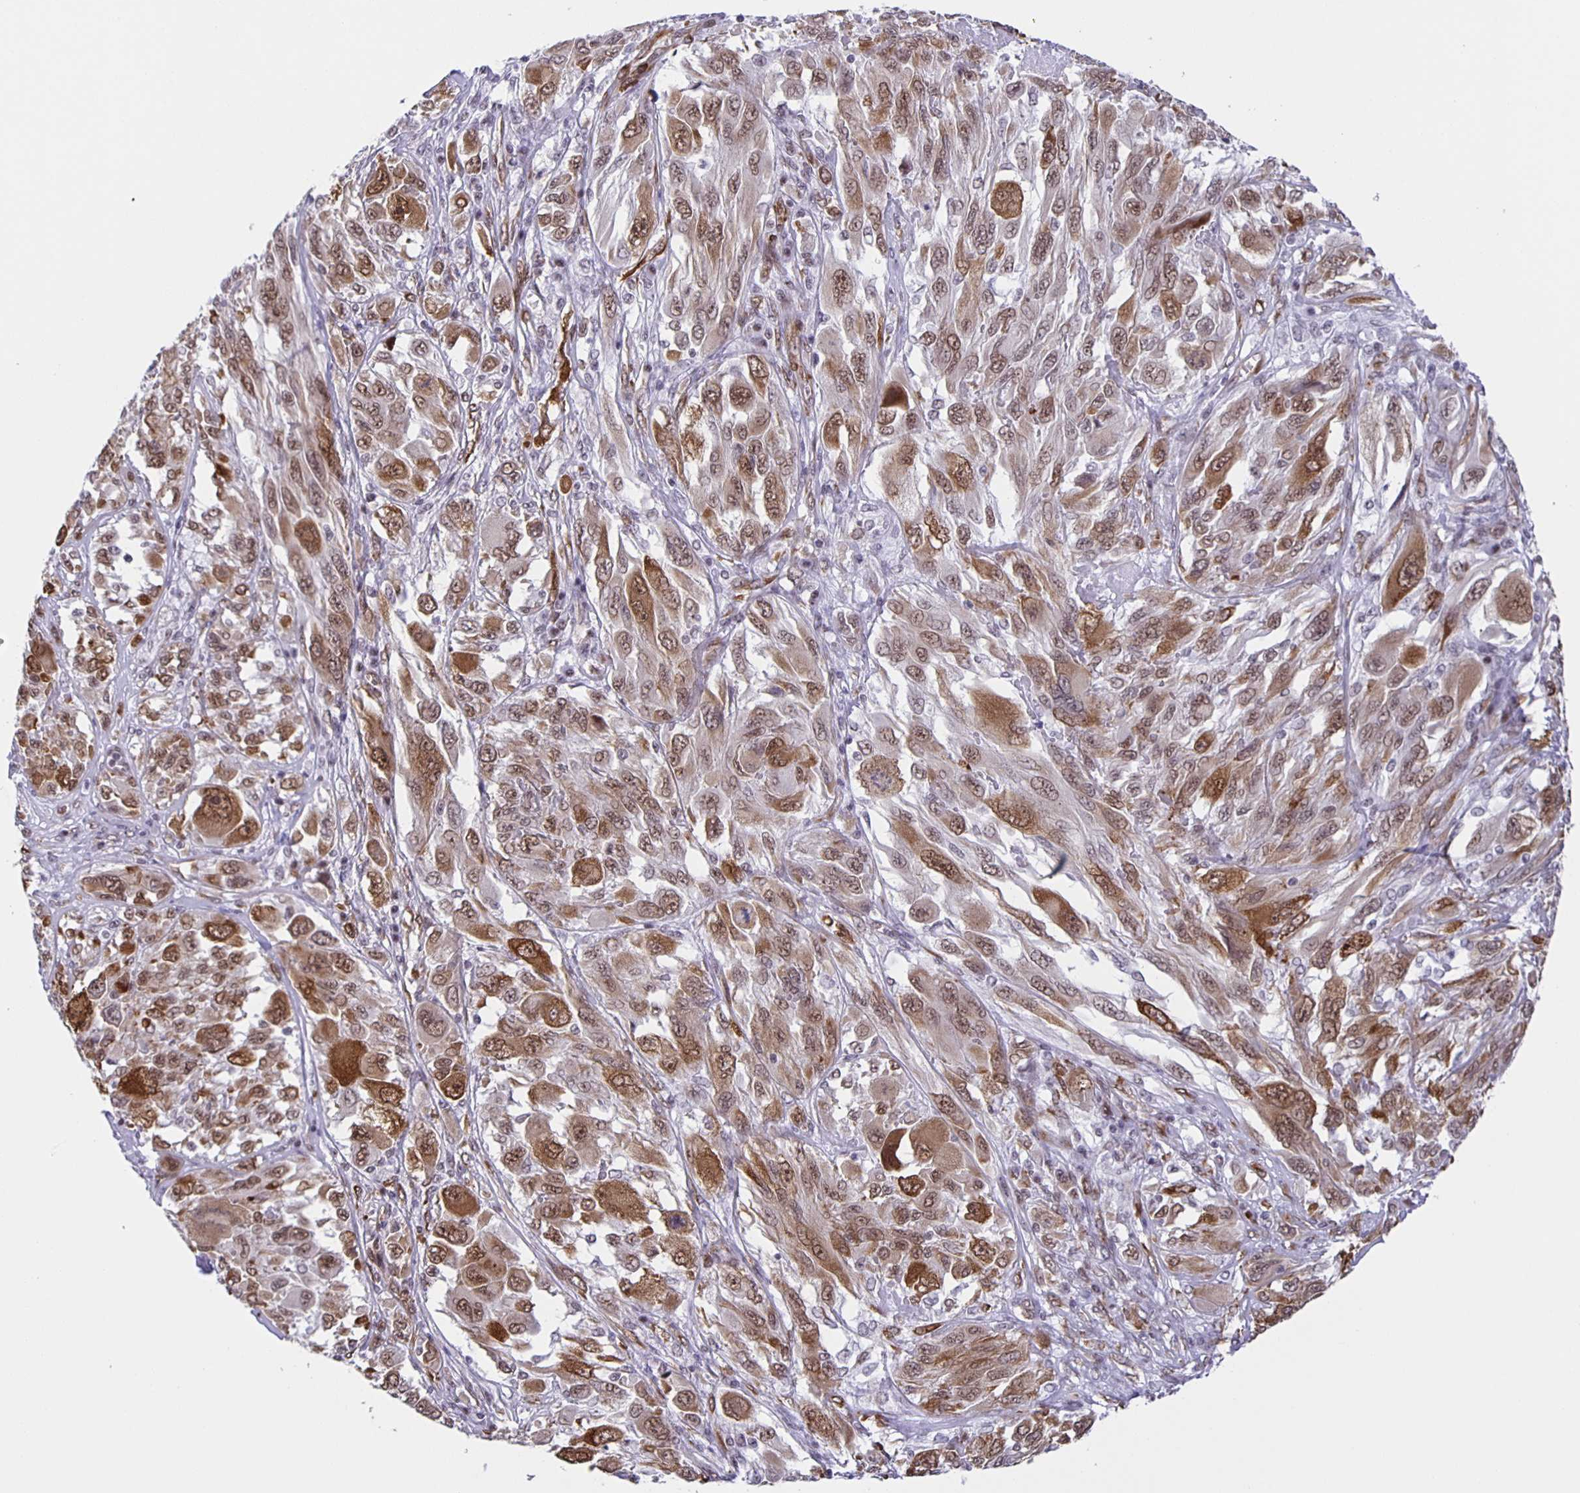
{"staining": {"intensity": "moderate", "quantity": ">75%", "location": "cytoplasmic/membranous,nuclear"}, "tissue": "melanoma", "cell_type": "Tumor cells", "image_type": "cancer", "snomed": [{"axis": "morphology", "description": "Malignant melanoma, NOS"}, {"axis": "topography", "description": "Skin"}], "caption": "Melanoma stained with DAB immunohistochemistry exhibits medium levels of moderate cytoplasmic/membranous and nuclear positivity in approximately >75% of tumor cells.", "gene": "ZRANB2", "patient": {"sex": "female", "age": 91}}